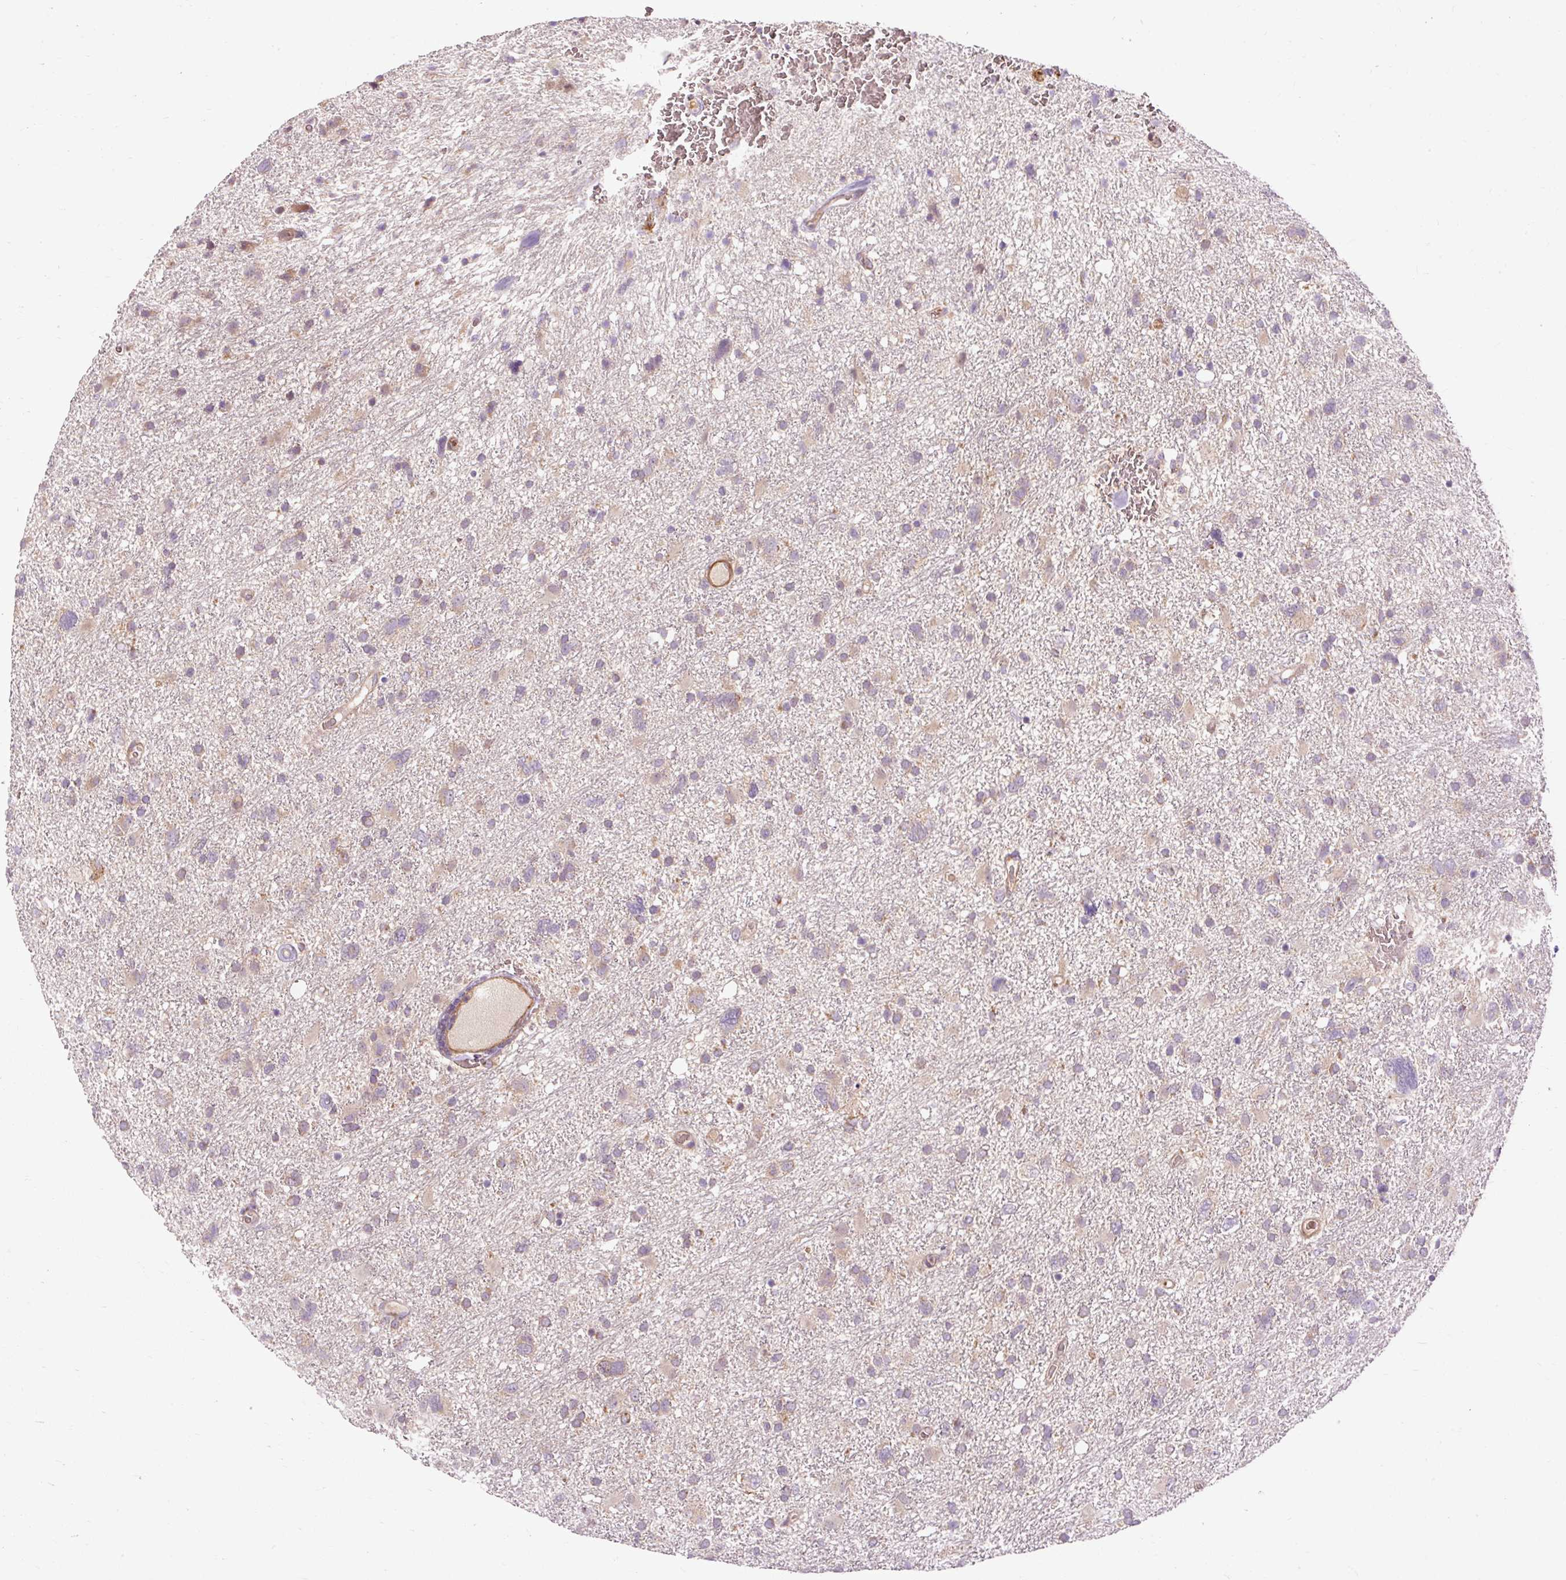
{"staining": {"intensity": "weak", "quantity": "<25%", "location": "cytoplasmic/membranous"}, "tissue": "glioma", "cell_type": "Tumor cells", "image_type": "cancer", "snomed": [{"axis": "morphology", "description": "Glioma, malignant, High grade"}, {"axis": "topography", "description": "Brain"}], "caption": "DAB (3,3'-diaminobenzidine) immunohistochemical staining of human high-grade glioma (malignant) exhibits no significant staining in tumor cells. The staining is performed using DAB brown chromogen with nuclei counter-stained in using hematoxylin.", "gene": "RIPOR3", "patient": {"sex": "male", "age": 61}}